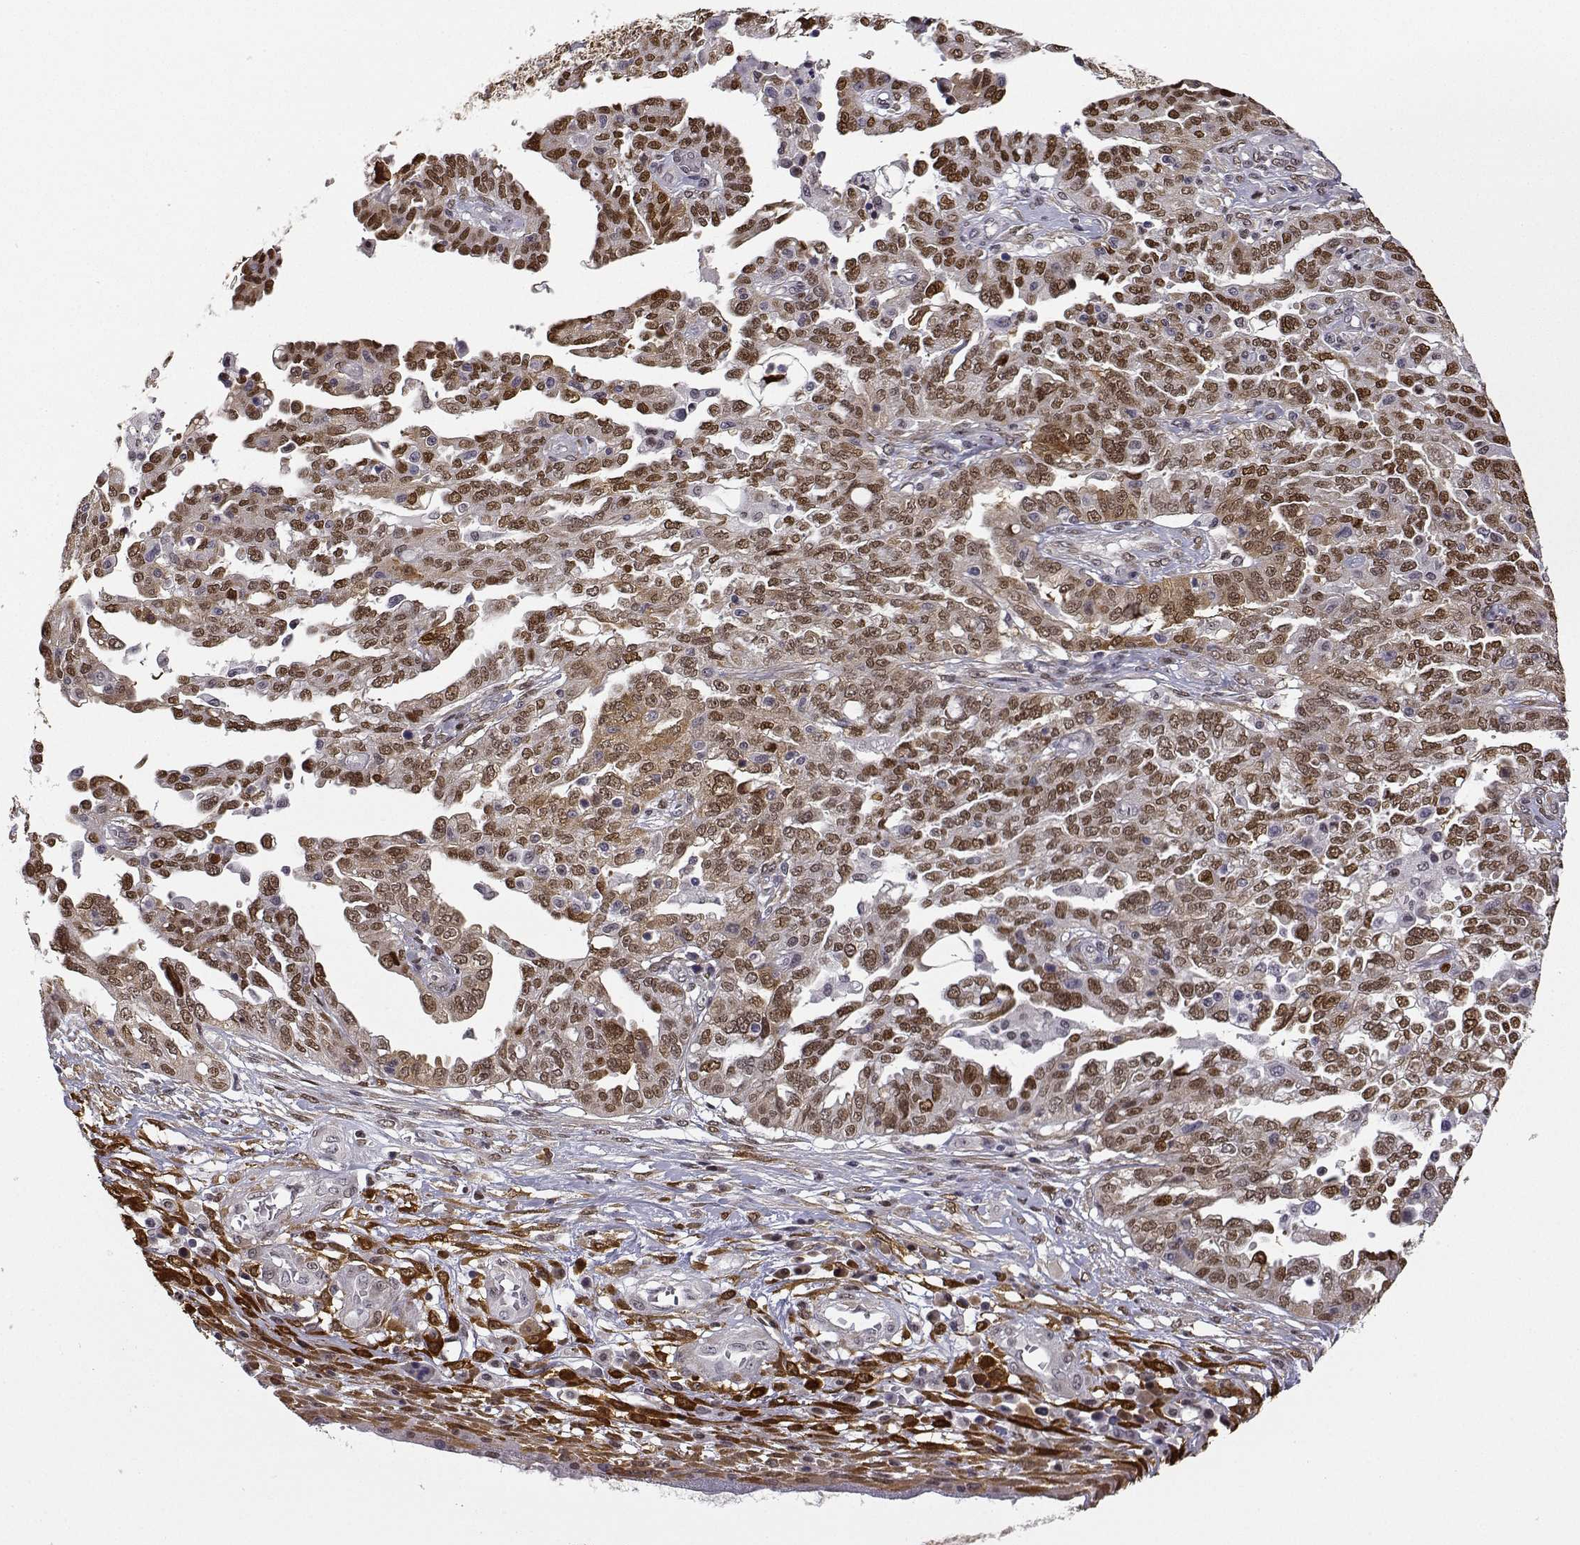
{"staining": {"intensity": "moderate", "quantity": ">75%", "location": "cytoplasmic/membranous,nuclear"}, "tissue": "ovarian cancer", "cell_type": "Tumor cells", "image_type": "cancer", "snomed": [{"axis": "morphology", "description": "Cystadenocarcinoma, serous, NOS"}, {"axis": "topography", "description": "Ovary"}], "caption": "About >75% of tumor cells in human ovarian cancer (serous cystadenocarcinoma) reveal moderate cytoplasmic/membranous and nuclear protein expression as visualized by brown immunohistochemical staining.", "gene": "PHGDH", "patient": {"sex": "female", "age": 67}}